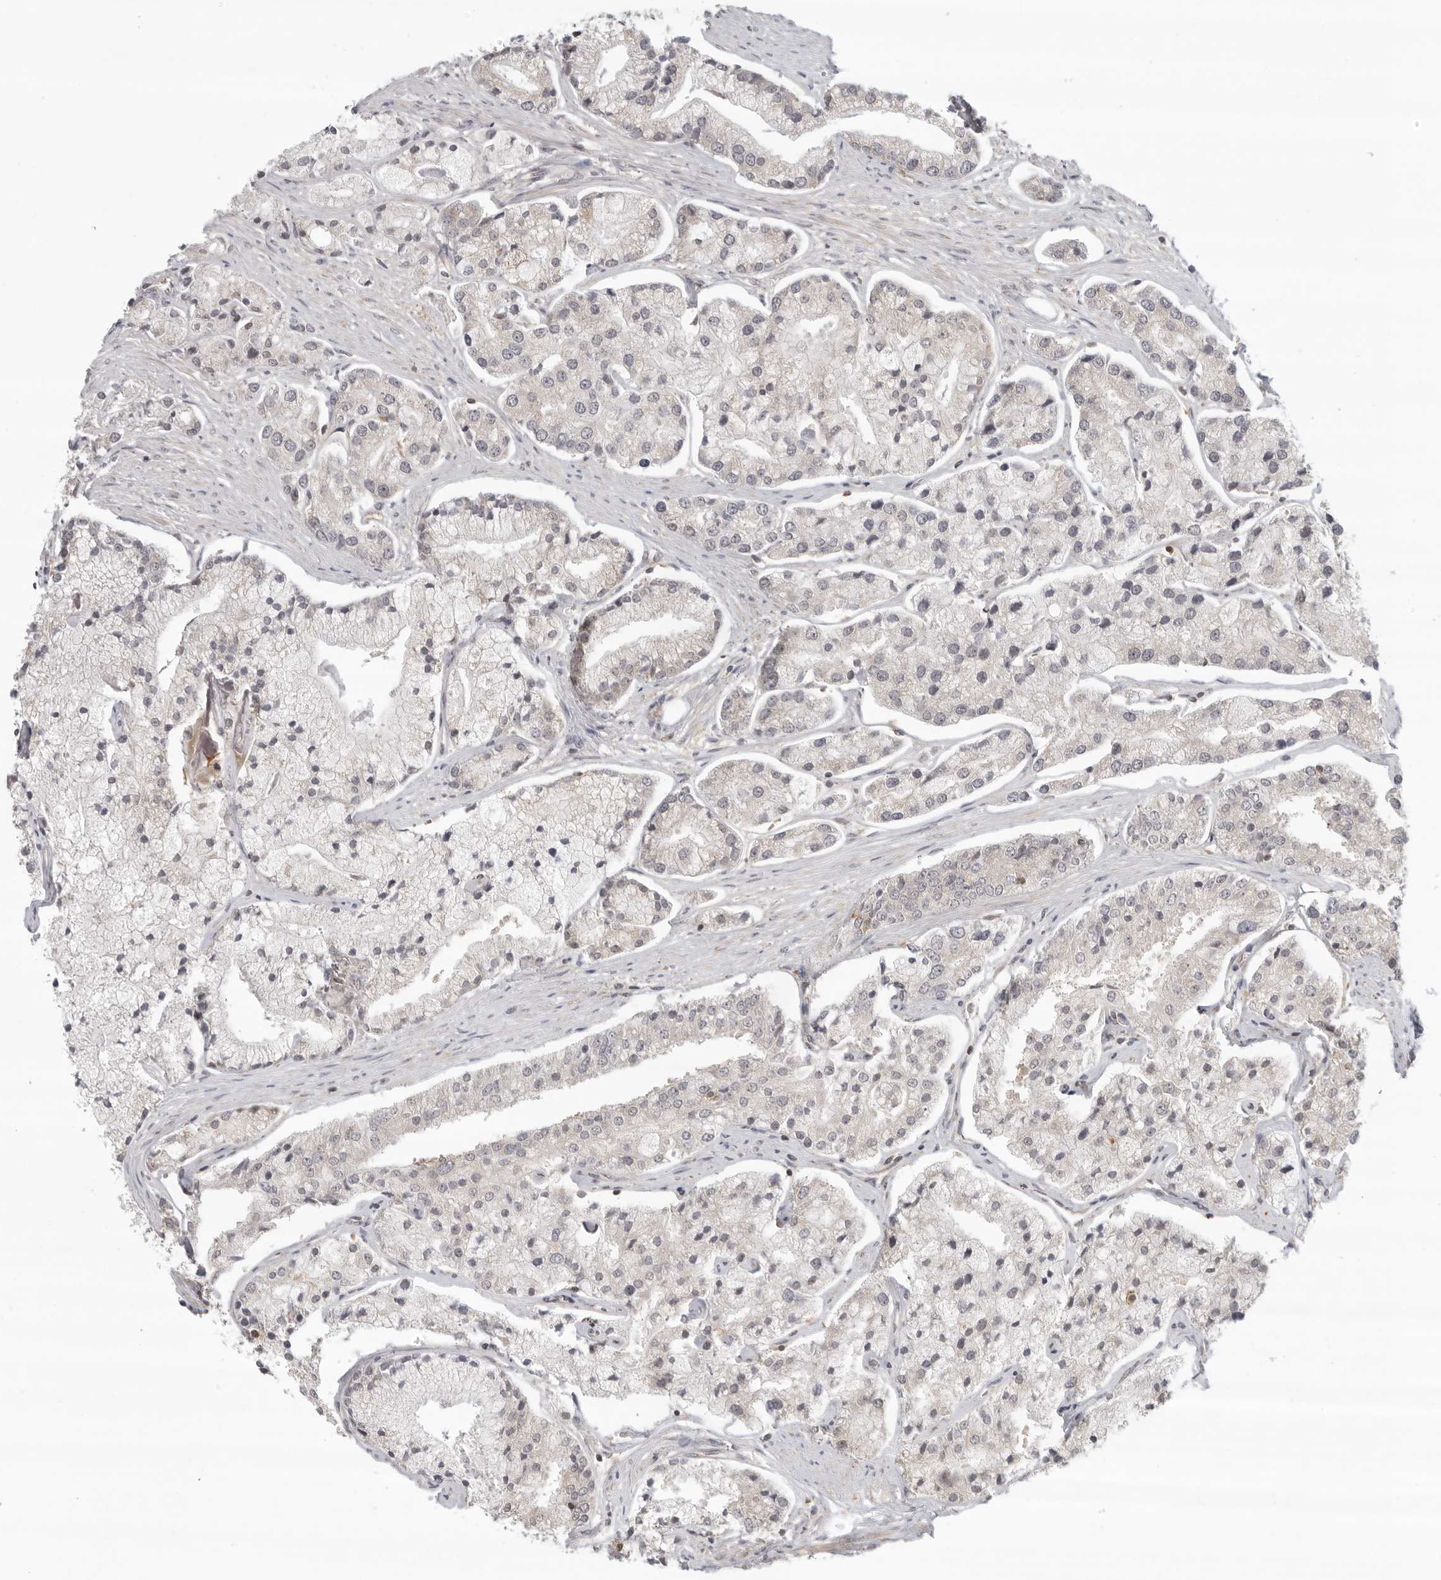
{"staining": {"intensity": "weak", "quantity": "<25%", "location": "cytoplasmic/membranous"}, "tissue": "prostate cancer", "cell_type": "Tumor cells", "image_type": "cancer", "snomed": [{"axis": "morphology", "description": "Adenocarcinoma, High grade"}, {"axis": "topography", "description": "Prostate"}], "caption": "The immunohistochemistry (IHC) micrograph has no significant staining in tumor cells of prostate high-grade adenocarcinoma tissue. The staining is performed using DAB (3,3'-diaminobenzidine) brown chromogen with nuclei counter-stained in using hematoxylin.", "gene": "PRRC2A", "patient": {"sex": "male", "age": 50}}